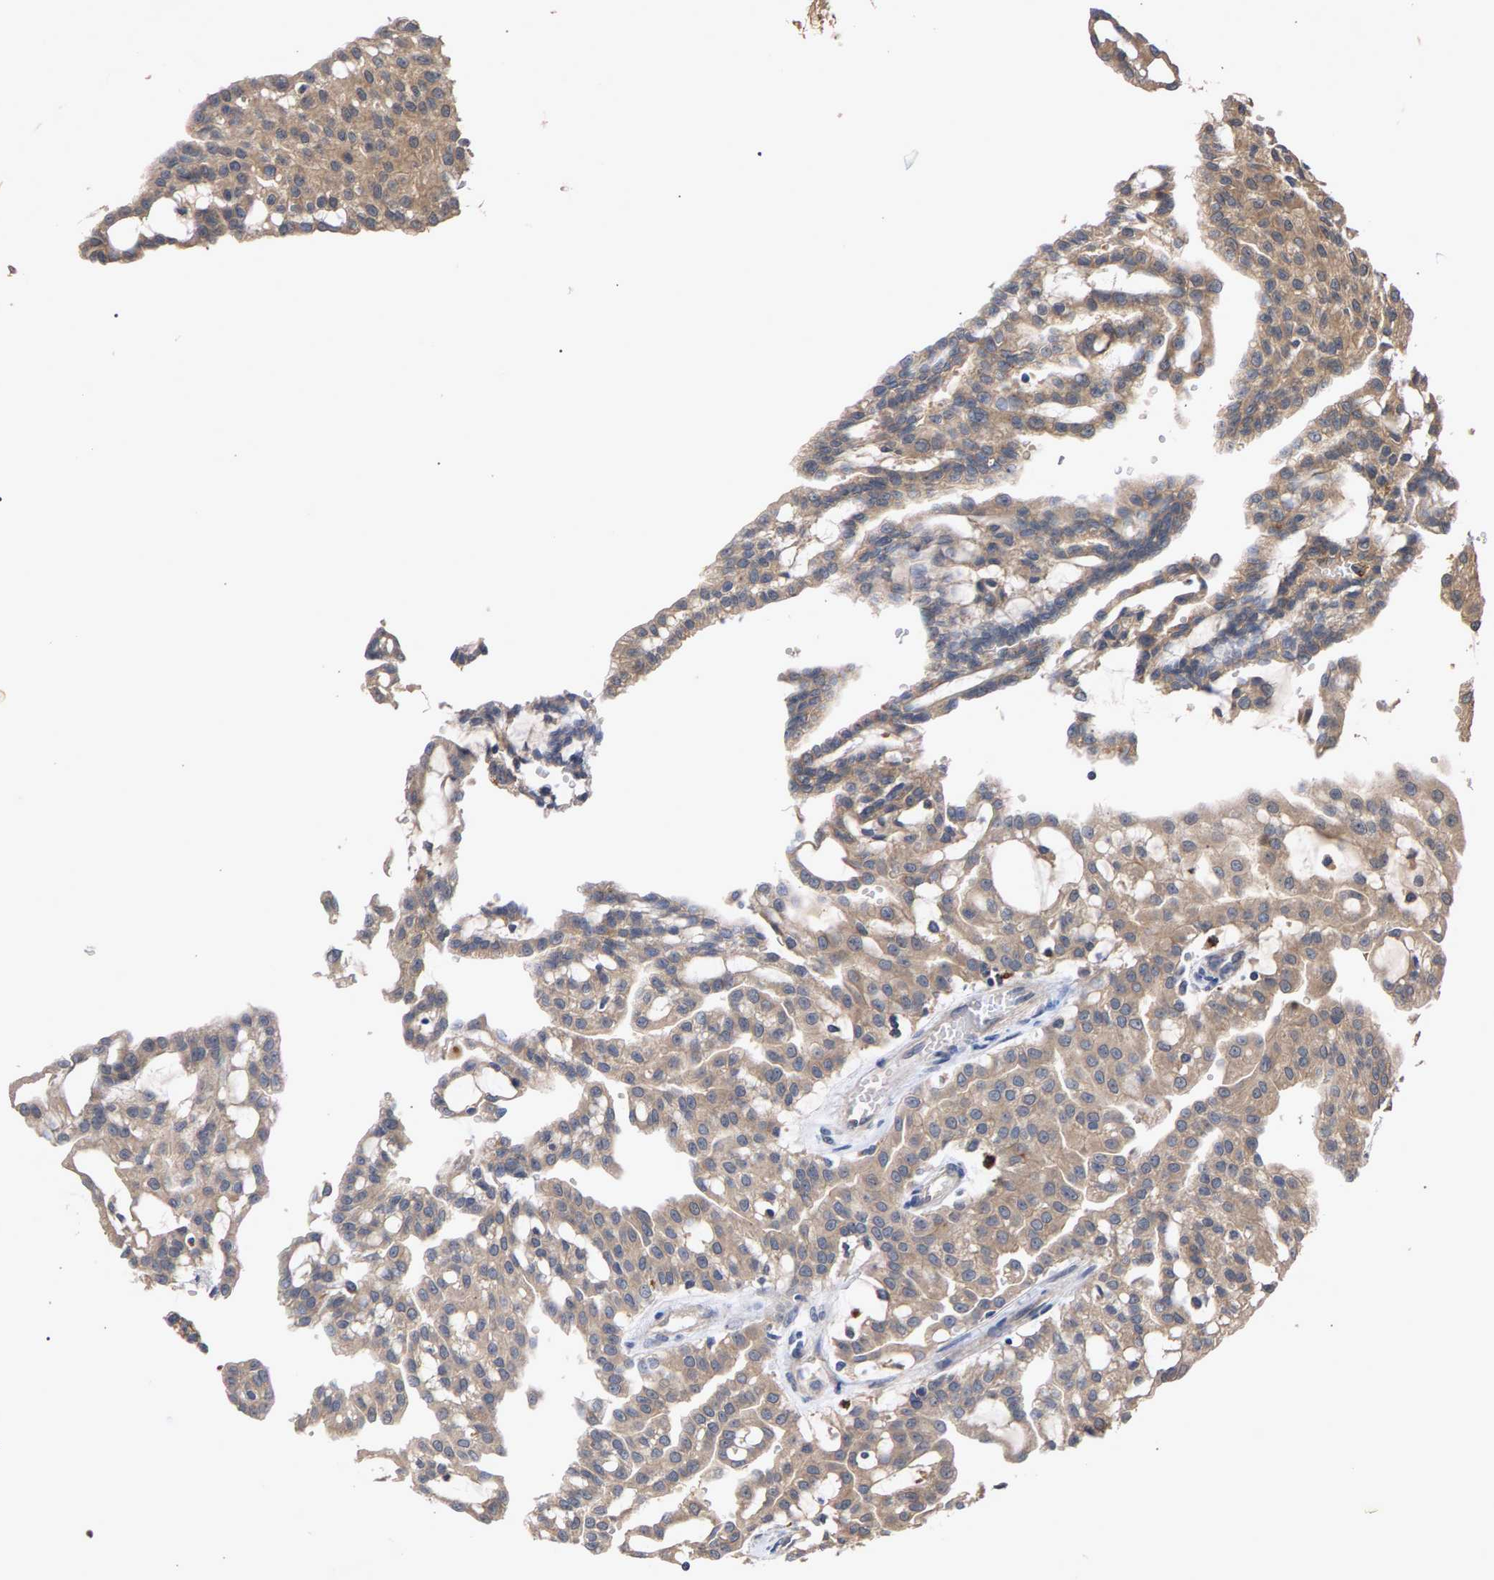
{"staining": {"intensity": "weak", "quantity": "25%-75%", "location": "cytoplasmic/membranous"}, "tissue": "renal cancer", "cell_type": "Tumor cells", "image_type": "cancer", "snomed": [{"axis": "morphology", "description": "Adenocarcinoma, NOS"}, {"axis": "topography", "description": "Kidney"}], "caption": "A photomicrograph of renal cancer stained for a protein demonstrates weak cytoplasmic/membranous brown staining in tumor cells.", "gene": "SLC4A4", "patient": {"sex": "male", "age": 63}}